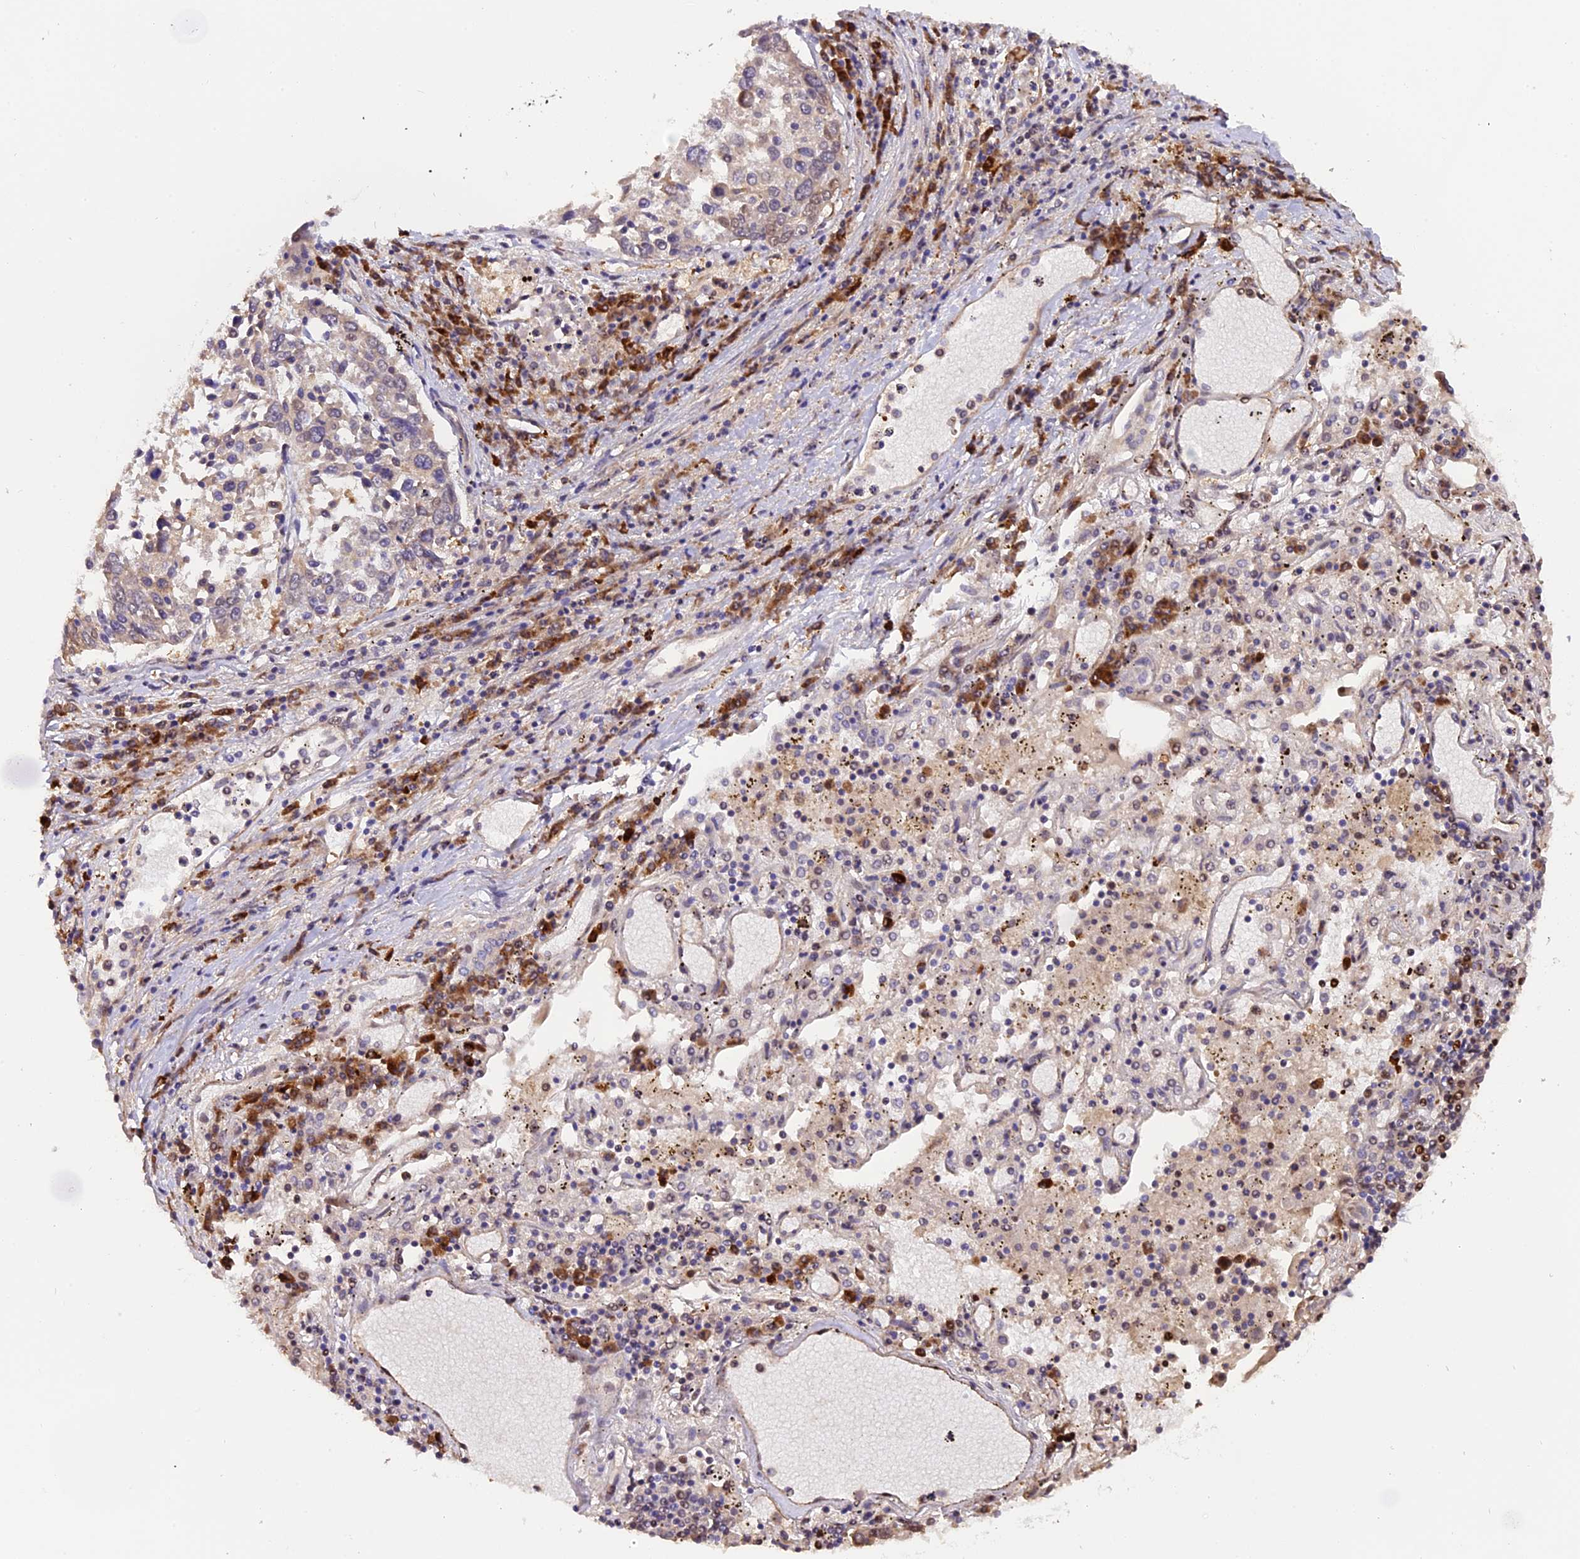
{"staining": {"intensity": "negative", "quantity": "none", "location": "none"}, "tissue": "lung cancer", "cell_type": "Tumor cells", "image_type": "cancer", "snomed": [{"axis": "morphology", "description": "Squamous cell carcinoma, NOS"}, {"axis": "topography", "description": "Lung"}], "caption": "IHC of lung cancer displays no staining in tumor cells.", "gene": "HERPUD1", "patient": {"sex": "male", "age": 65}}